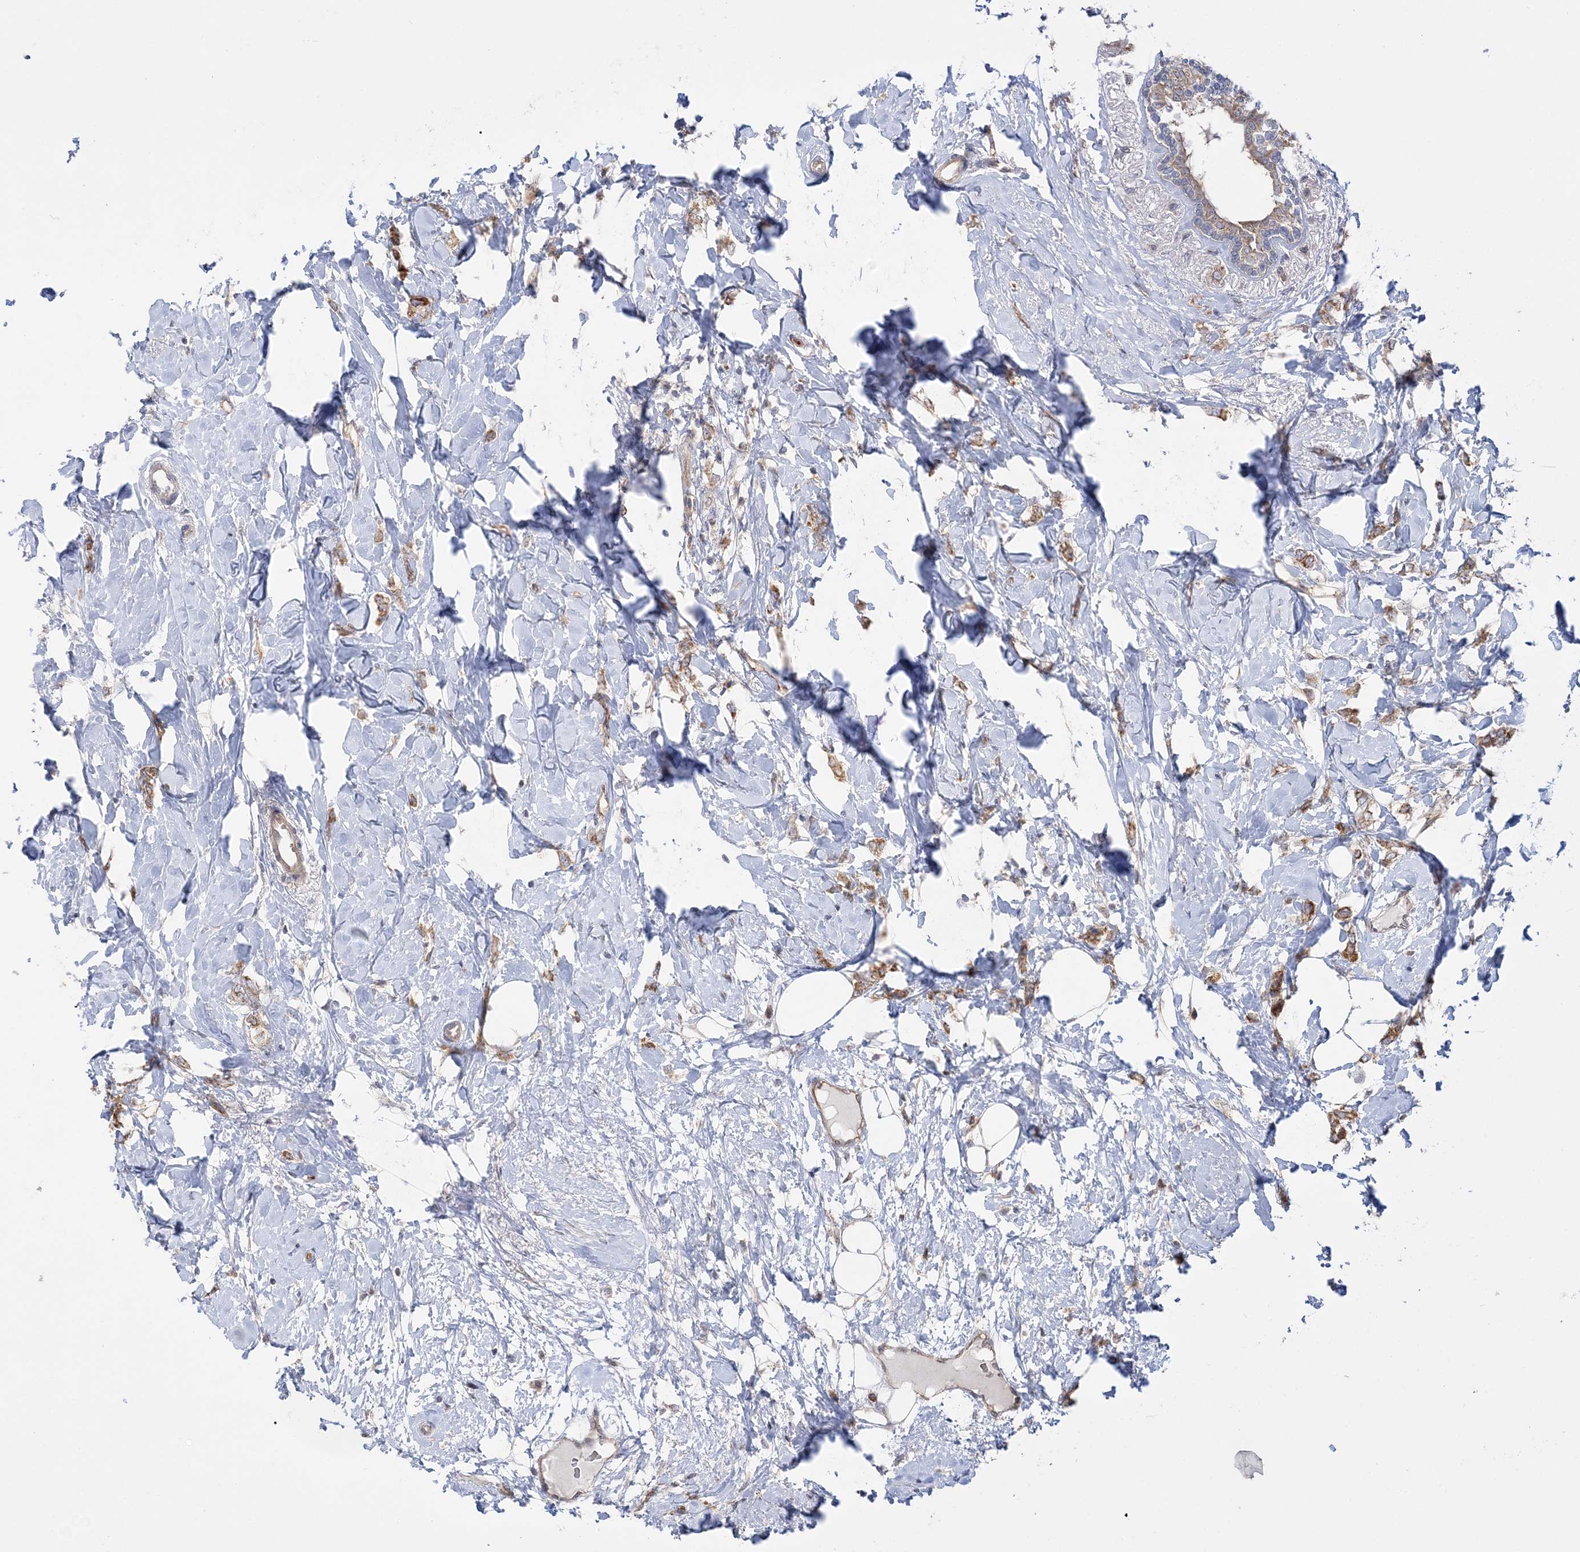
{"staining": {"intensity": "moderate", "quantity": ">75%", "location": "cytoplasmic/membranous"}, "tissue": "breast cancer", "cell_type": "Tumor cells", "image_type": "cancer", "snomed": [{"axis": "morphology", "description": "Normal tissue, NOS"}, {"axis": "morphology", "description": "Lobular carcinoma"}, {"axis": "topography", "description": "Breast"}], "caption": "Lobular carcinoma (breast) stained for a protein demonstrates moderate cytoplasmic/membranous positivity in tumor cells.", "gene": "FARSB", "patient": {"sex": "female", "age": 47}}